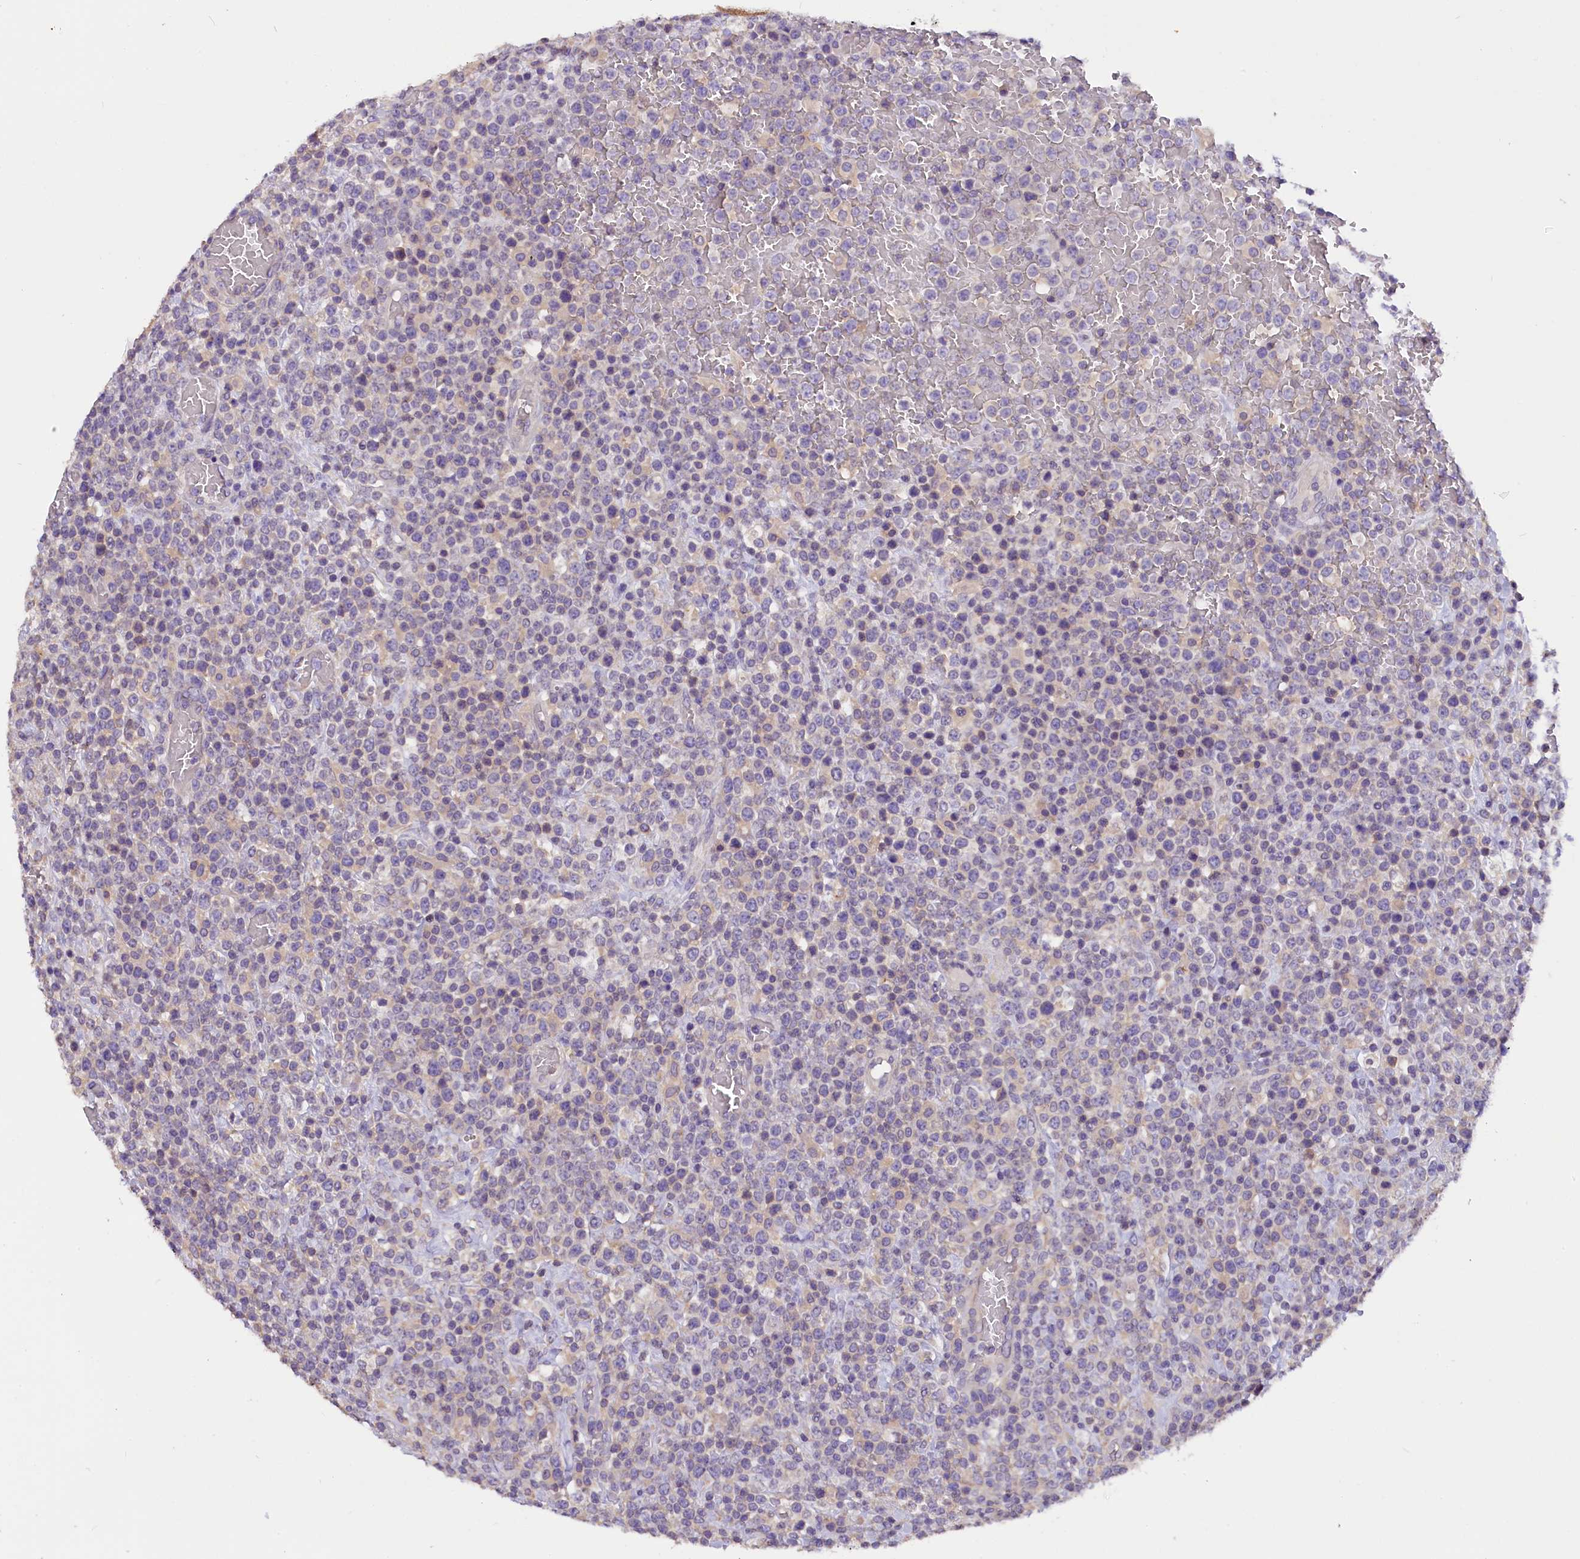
{"staining": {"intensity": "negative", "quantity": "none", "location": "none"}, "tissue": "lymphoma", "cell_type": "Tumor cells", "image_type": "cancer", "snomed": [{"axis": "morphology", "description": "Malignant lymphoma, non-Hodgkin's type, High grade"}, {"axis": "topography", "description": "Colon"}], "caption": "Histopathology image shows no protein expression in tumor cells of lymphoma tissue. (DAB (3,3'-diaminobenzidine) IHC with hematoxylin counter stain).", "gene": "AP3B2", "patient": {"sex": "female", "age": 53}}